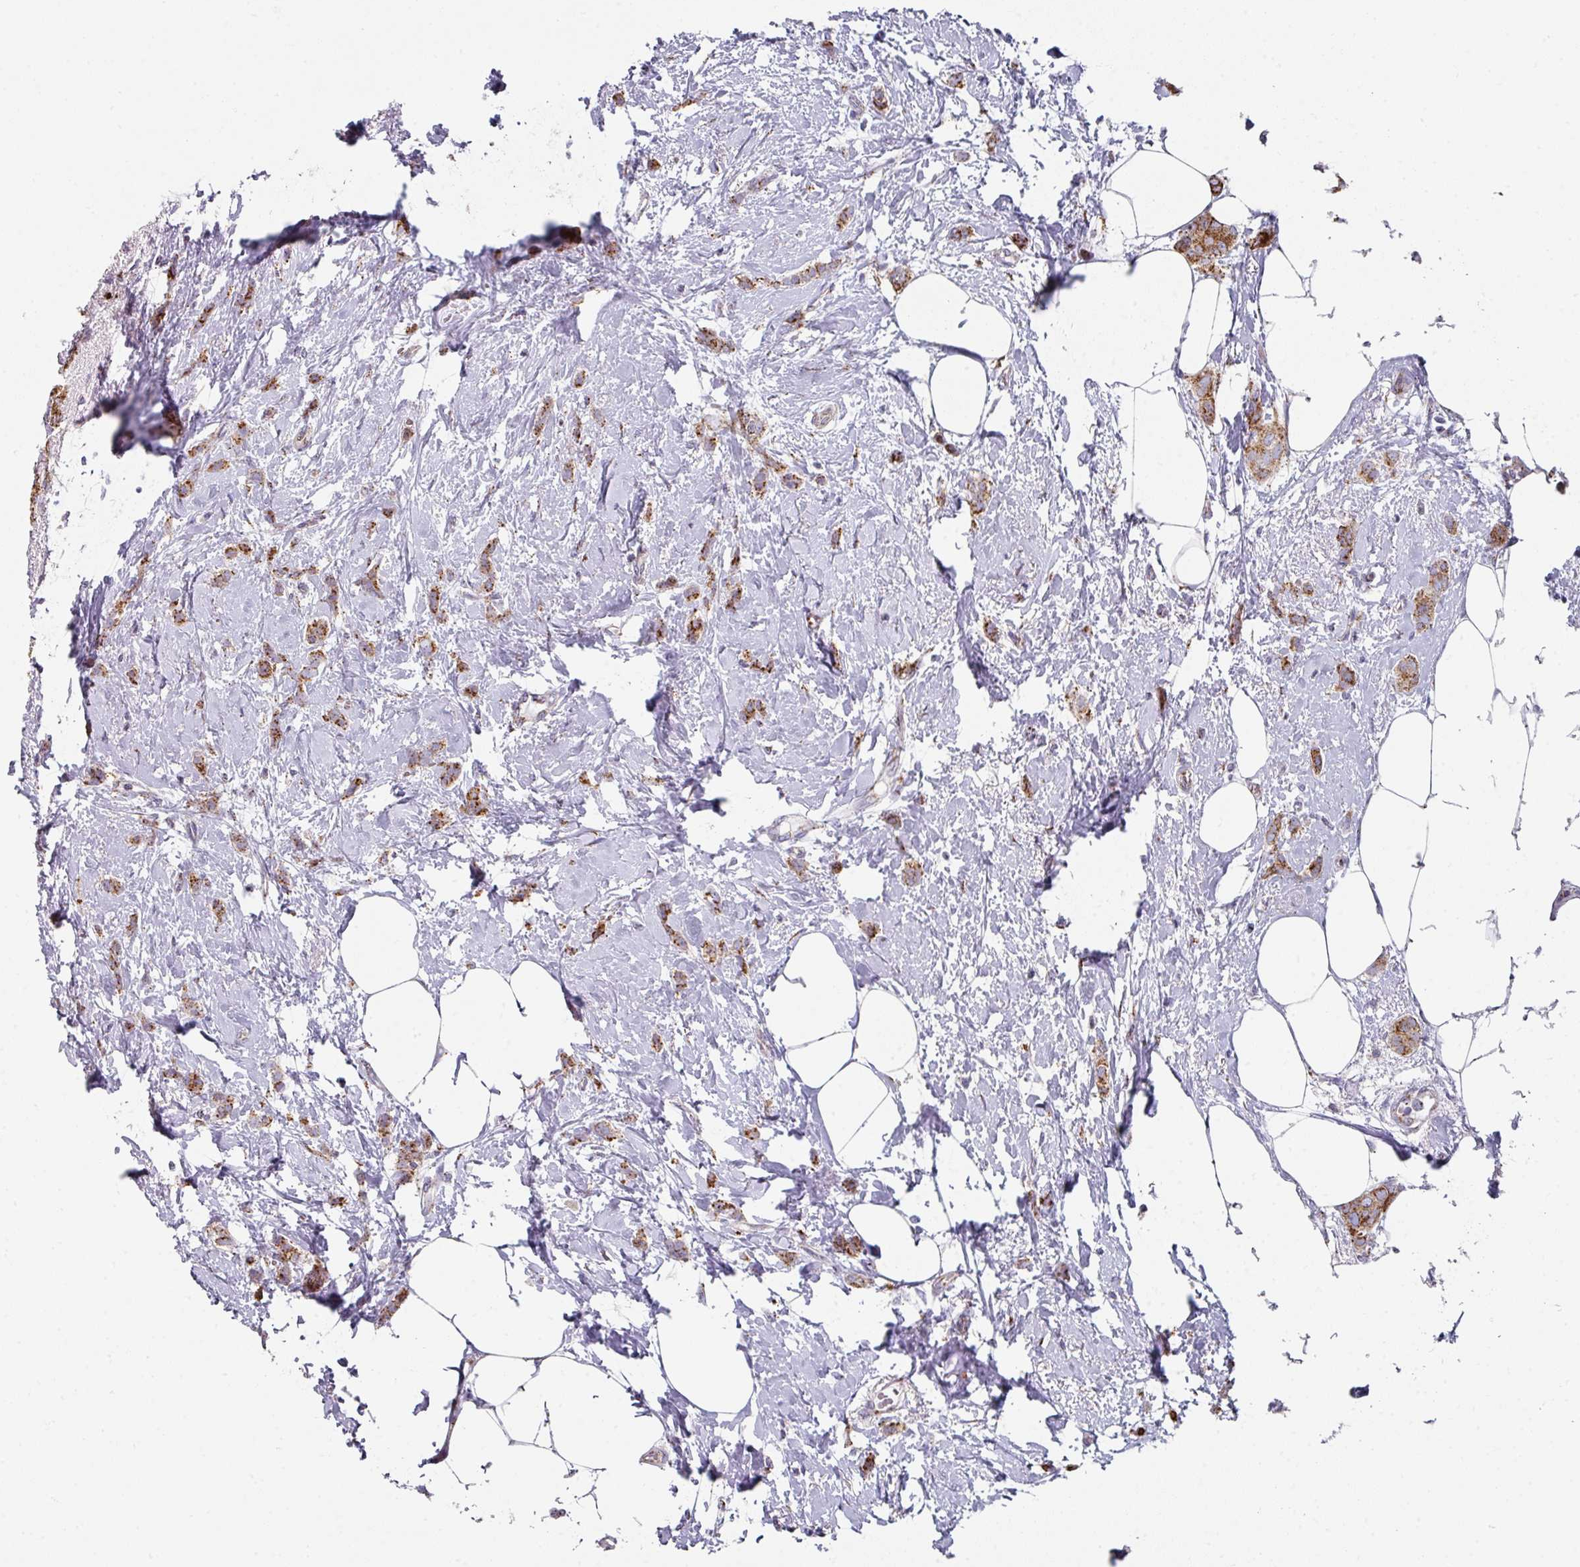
{"staining": {"intensity": "strong", "quantity": ">75%", "location": "cytoplasmic/membranous"}, "tissue": "breast cancer", "cell_type": "Tumor cells", "image_type": "cancer", "snomed": [{"axis": "morphology", "description": "Duct carcinoma"}, {"axis": "topography", "description": "Breast"}], "caption": "Immunohistochemical staining of breast invasive ductal carcinoma exhibits high levels of strong cytoplasmic/membranous expression in about >75% of tumor cells.", "gene": "CCDC85B", "patient": {"sex": "female", "age": 72}}